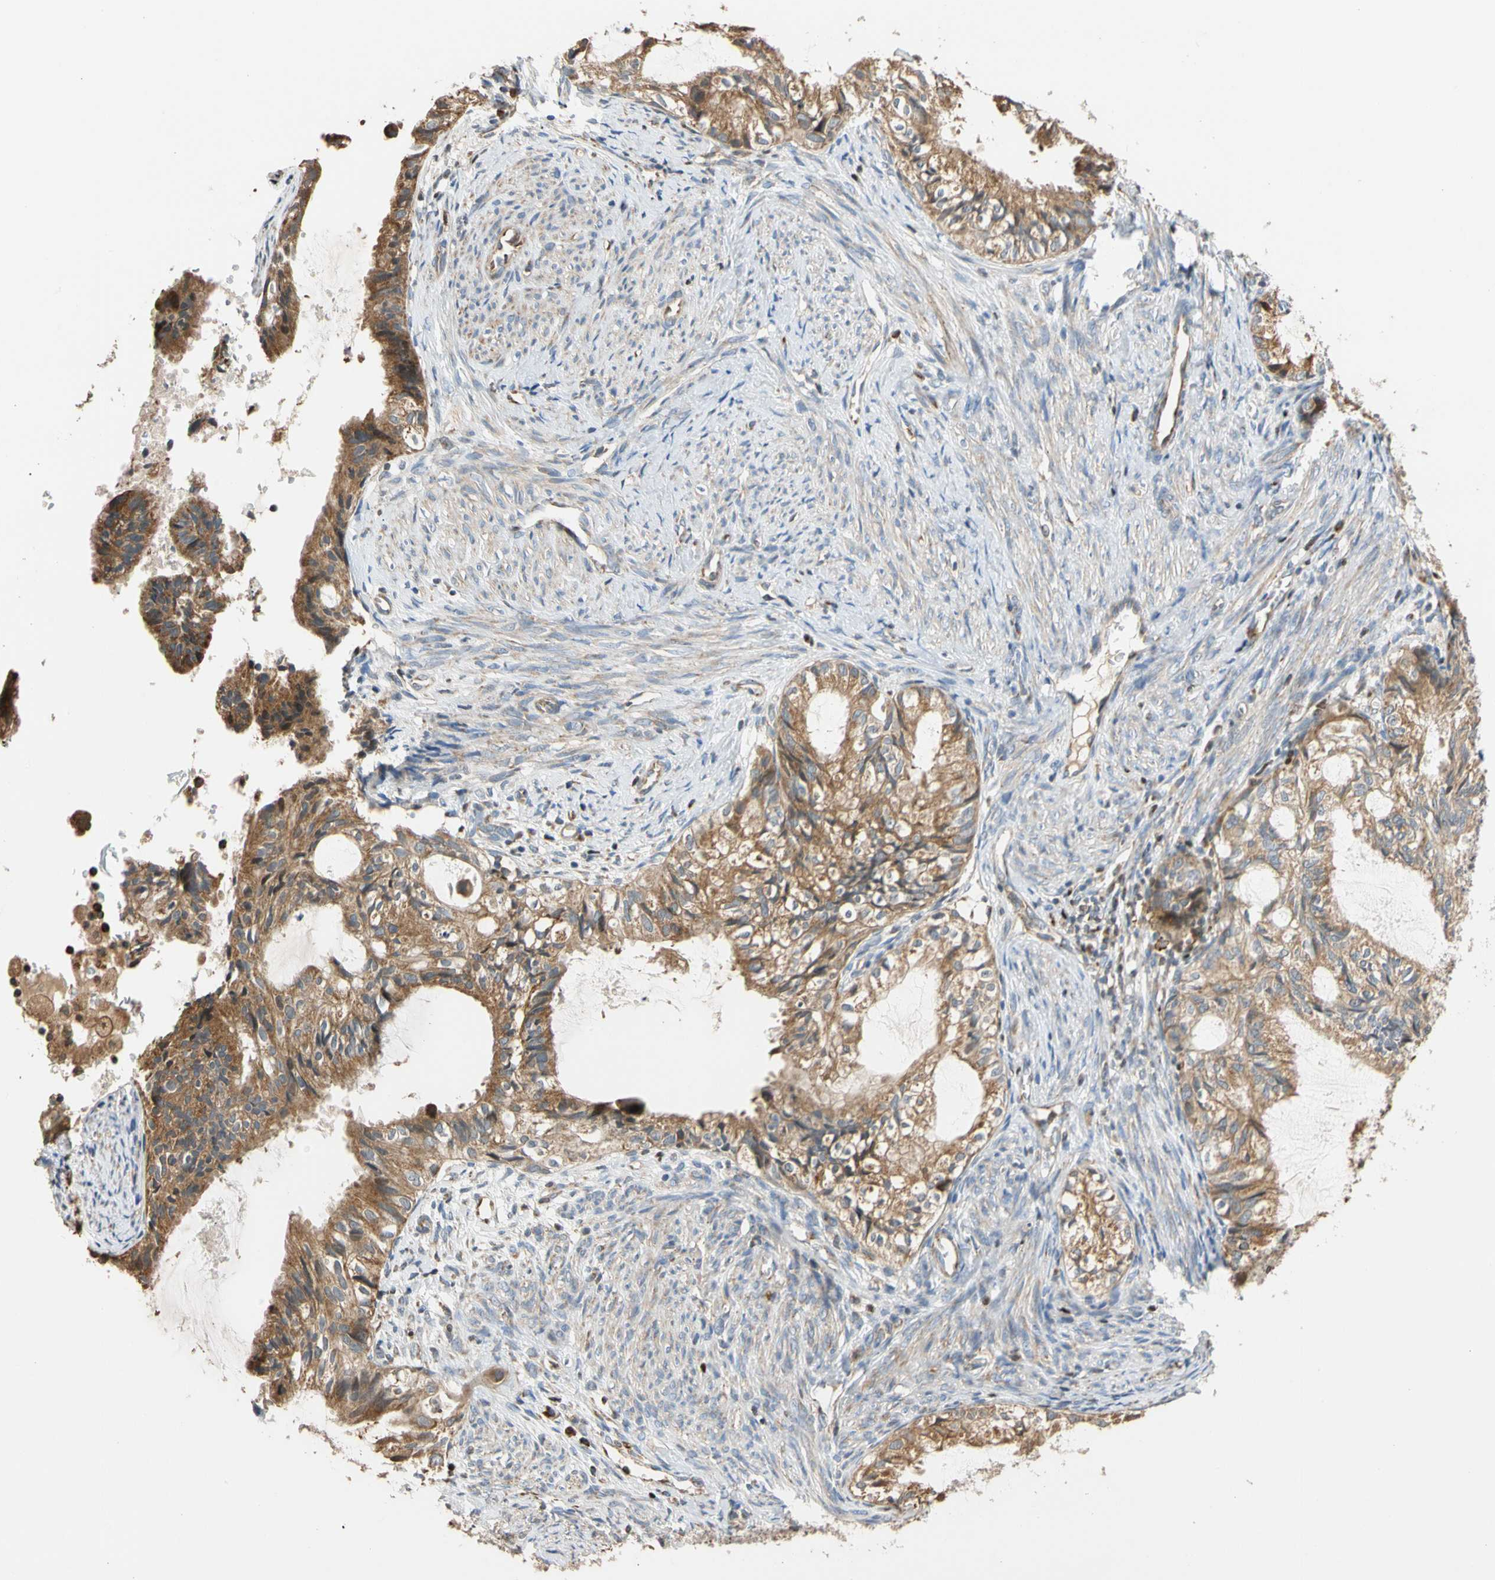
{"staining": {"intensity": "moderate", "quantity": ">75%", "location": "cytoplasmic/membranous"}, "tissue": "cervical cancer", "cell_type": "Tumor cells", "image_type": "cancer", "snomed": [{"axis": "morphology", "description": "Normal tissue, NOS"}, {"axis": "morphology", "description": "Adenocarcinoma, NOS"}, {"axis": "topography", "description": "Cervix"}, {"axis": "topography", "description": "Endometrium"}], "caption": "IHC image of neoplastic tissue: human cervical cancer stained using immunohistochemistry demonstrates medium levels of moderate protein expression localized specifically in the cytoplasmic/membranous of tumor cells, appearing as a cytoplasmic/membranous brown color.", "gene": "IP6K2", "patient": {"sex": "female", "age": 86}}